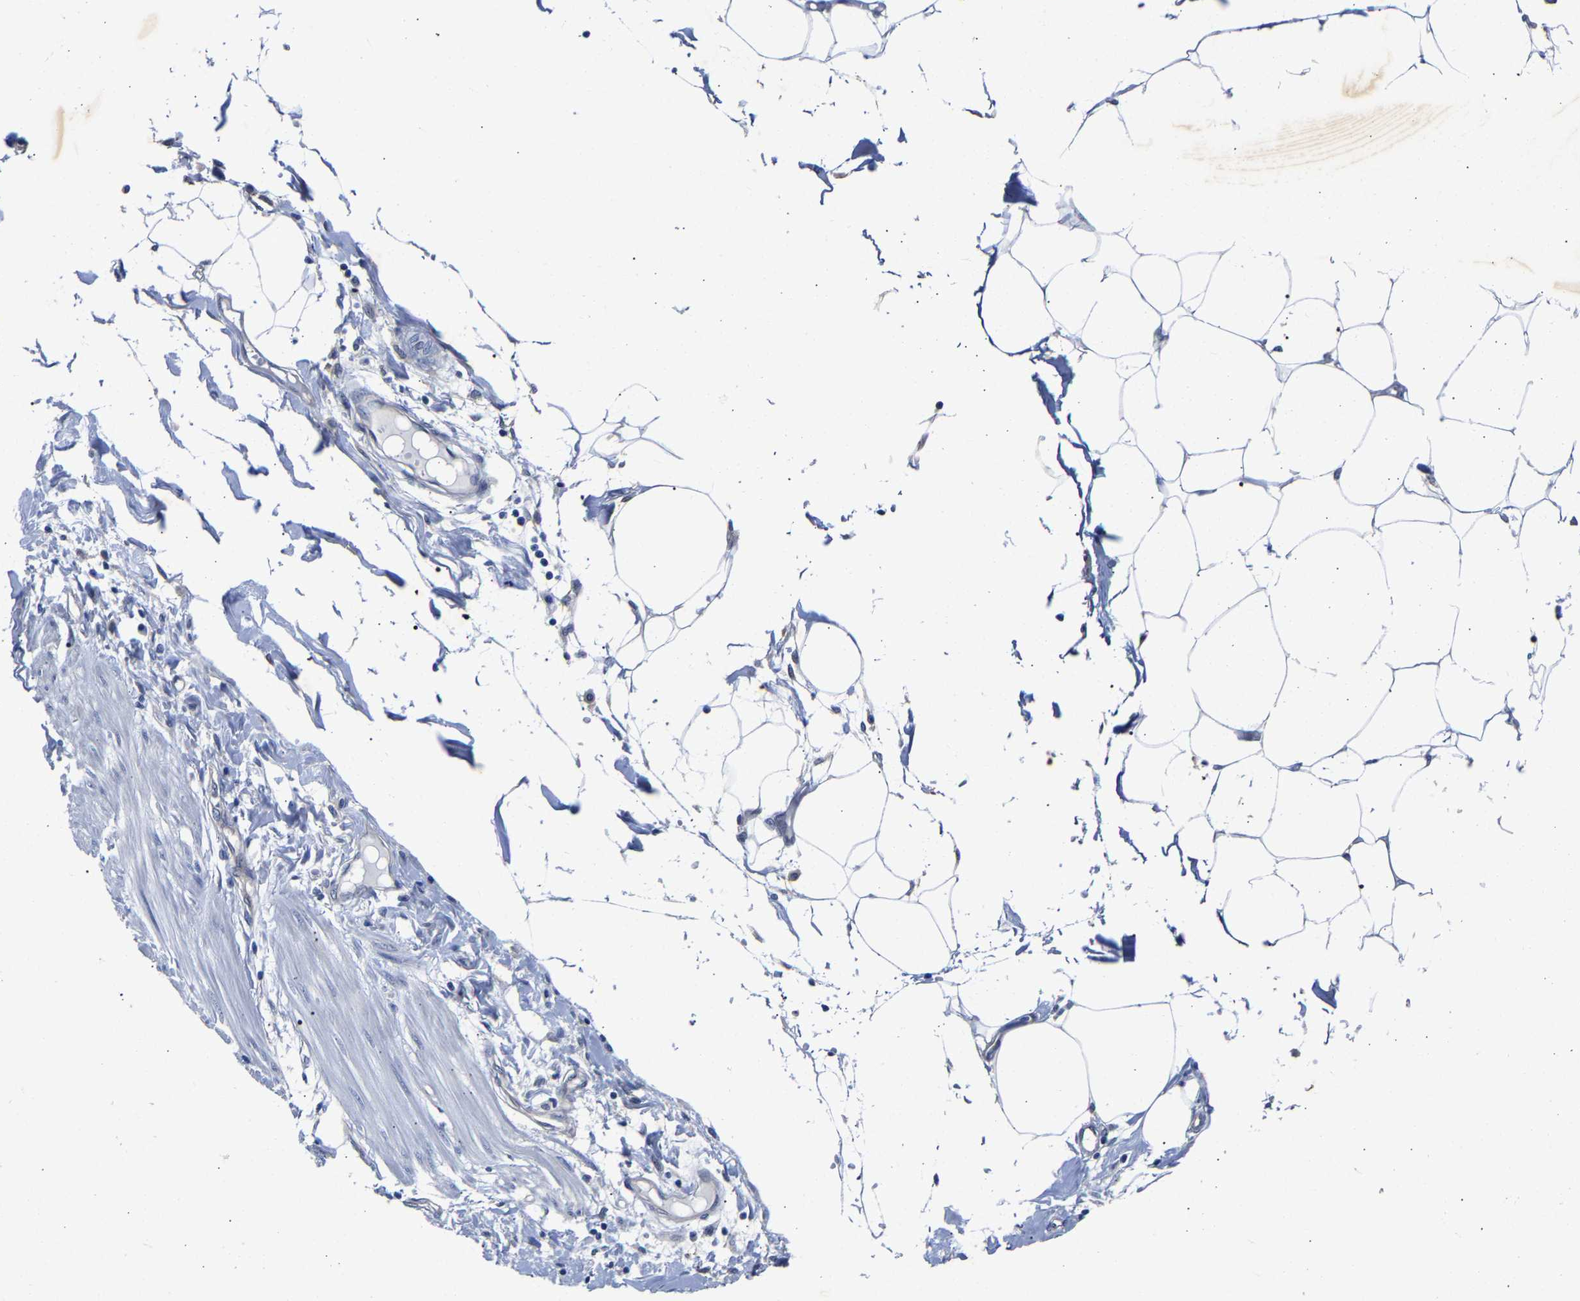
{"staining": {"intensity": "negative", "quantity": "none", "location": "none"}, "tissue": "adipose tissue", "cell_type": "Adipocytes", "image_type": "normal", "snomed": [{"axis": "morphology", "description": "Normal tissue, NOS"}, {"axis": "morphology", "description": "Adenocarcinoma, NOS"}, {"axis": "topography", "description": "Colon"}, {"axis": "topography", "description": "Peripheral nerve tissue"}], "caption": "Immunohistochemistry (IHC) of normal adipose tissue demonstrates no expression in adipocytes. (Brightfield microscopy of DAB immunohistochemistry at high magnification).", "gene": "CCDC6", "patient": {"sex": "male", "age": 14}}